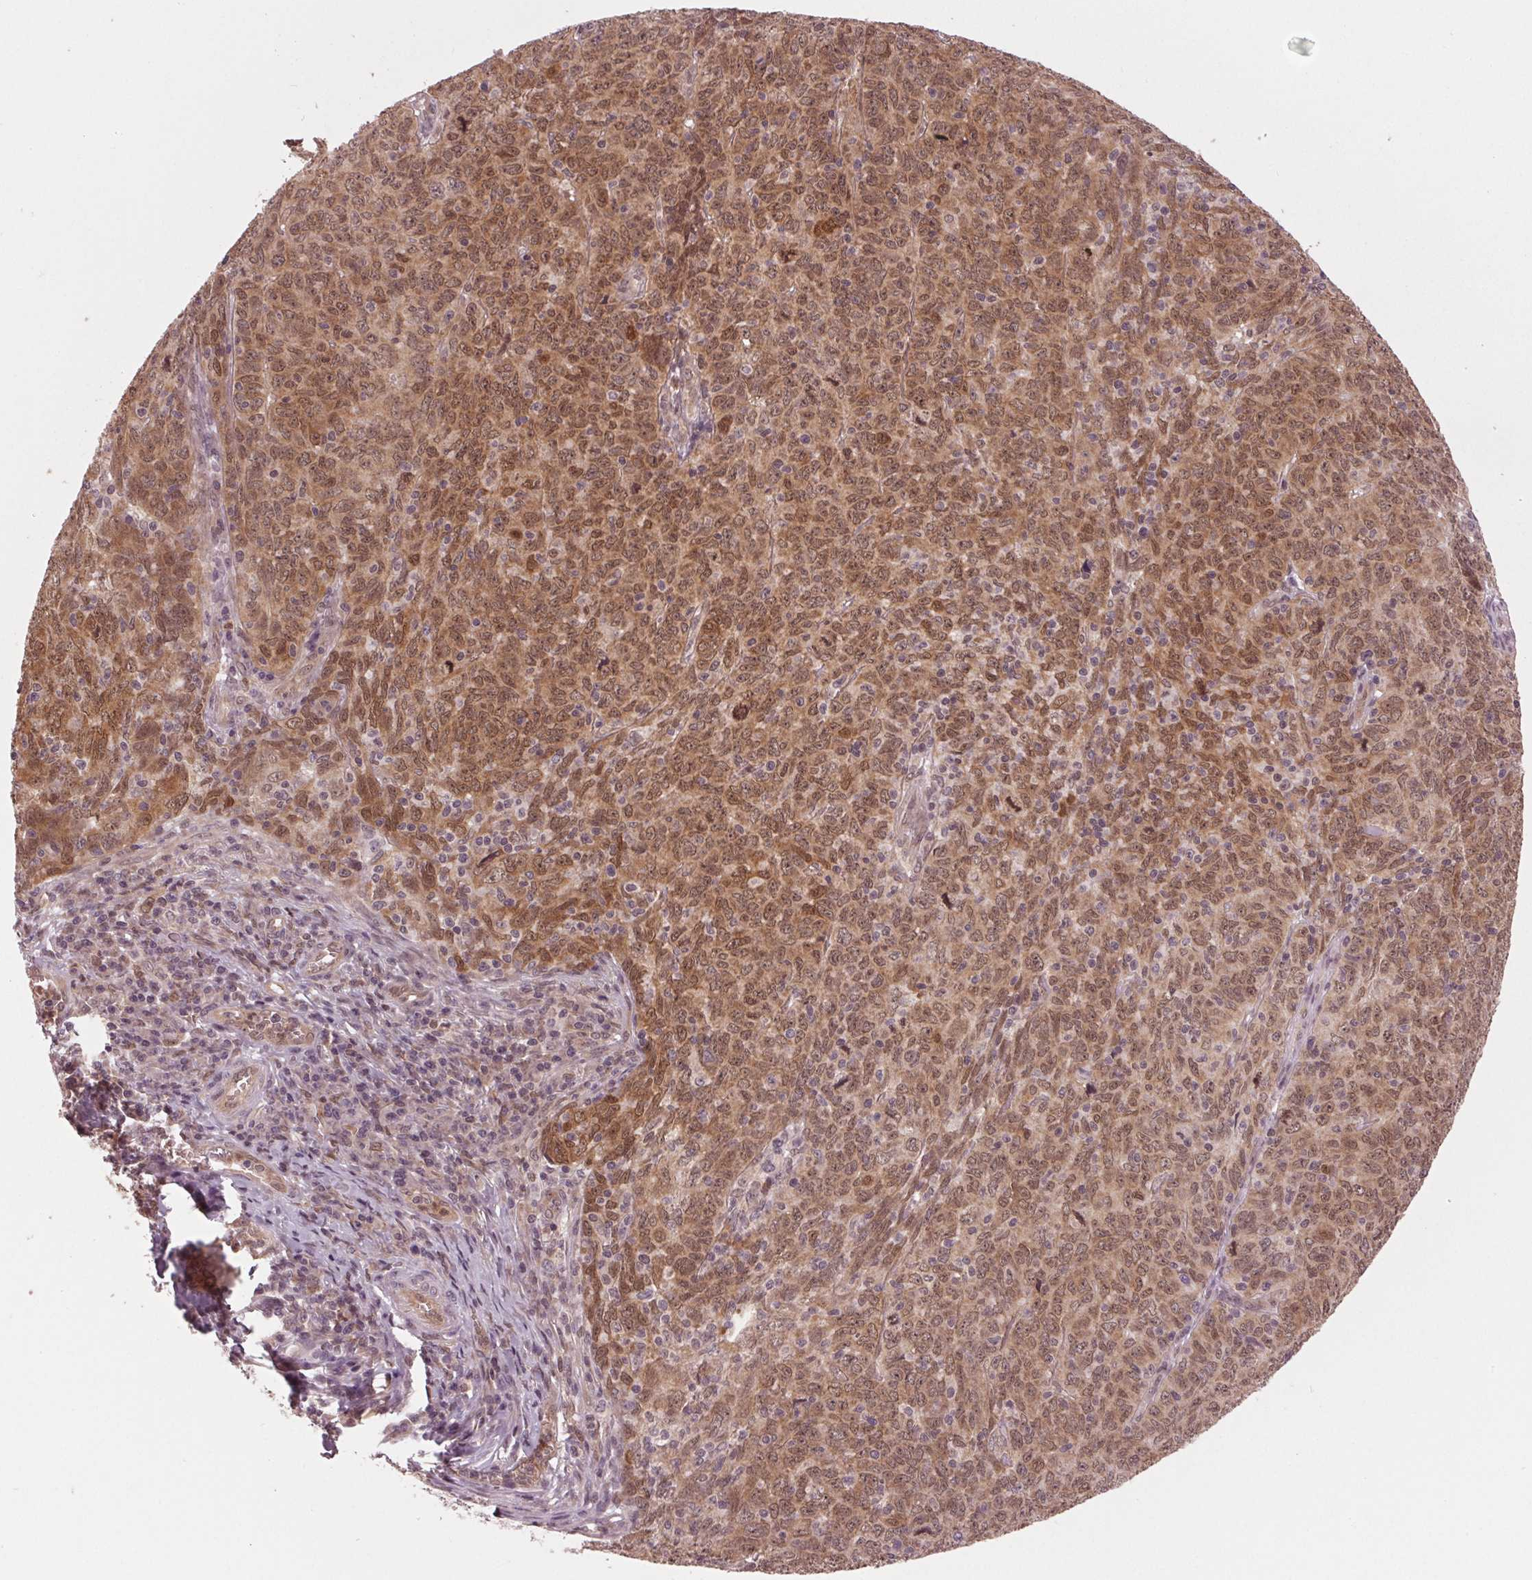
{"staining": {"intensity": "moderate", "quantity": ">75%", "location": "cytoplasmic/membranous,nuclear"}, "tissue": "skin cancer", "cell_type": "Tumor cells", "image_type": "cancer", "snomed": [{"axis": "morphology", "description": "Squamous cell carcinoma, NOS"}, {"axis": "topography", "description": "Skin"}, {"axis": "topography", "description": "Anal"}], "caption": "Protein staining exhibits moderate cytoplasmic/membranous and nuclear expression in approximately >75% of tumor cells in skin cancer.", "gene": "STAT3", "patient": {"sex": "female", "age": 51}}